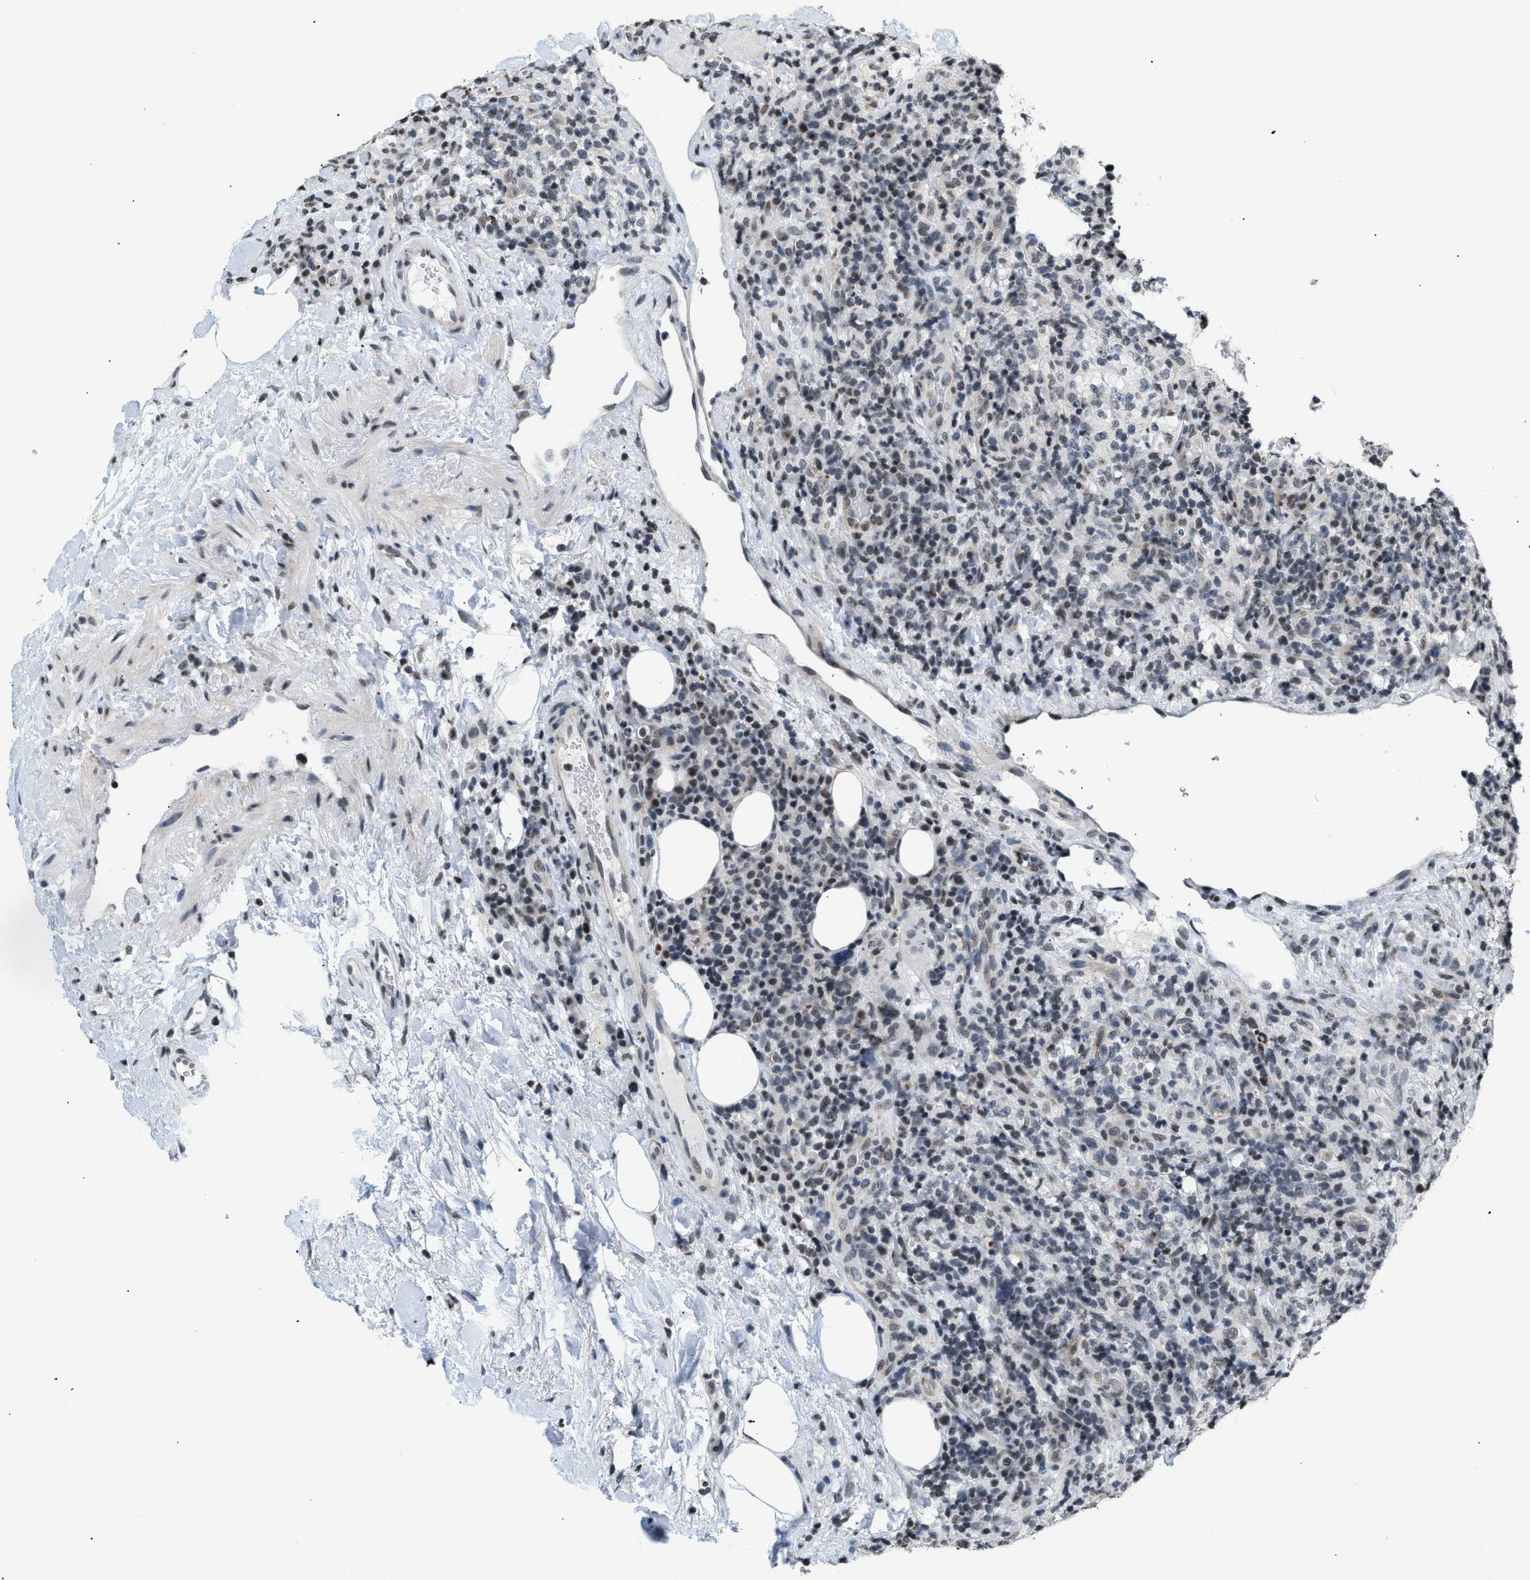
{"staining": {"intensity": "weak", "quantity": "<25%", "location": "nuclear"}, "tissue": "lymphoma", "cell_type": "Tumor cells", "image_type": "cancer", "snomed": [{"axis": "morphology", "description": "Malignant lymphoma, non-Hodgkin's type, High grade"}, {"axis": "topography", "description": "Lymph node"}], "caption": "High power microscopy photomicrograph of an immunohistochemistry (IHC) image of lymphoma, revealing no significant staining in tumor cells. (DAB (3,3'-diaminobenzidine) IHC, high magnification).", "gene": "RAF1", "patient": {"sex": "female", "age": 76}}